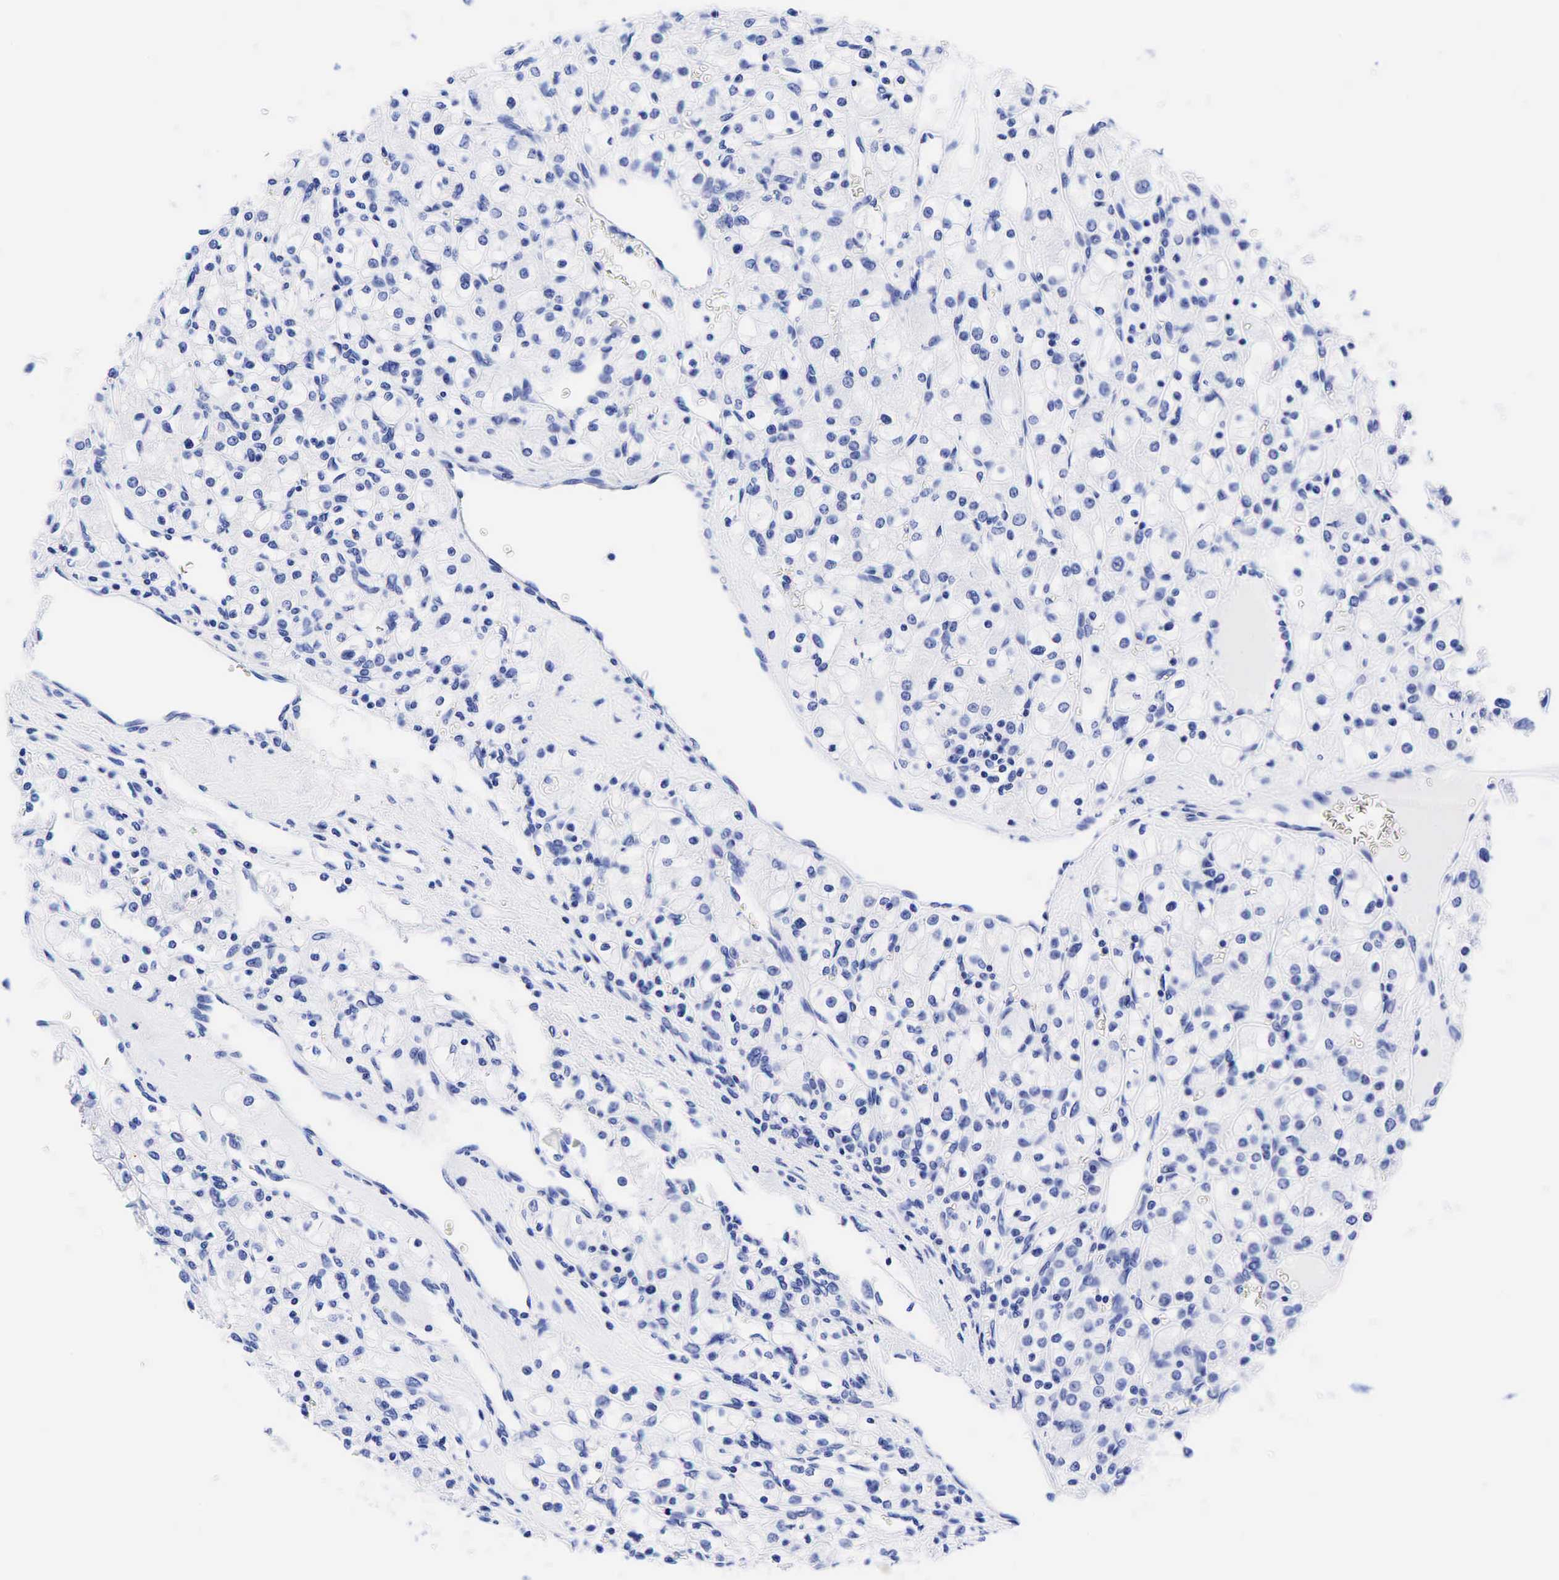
{"staining": {"intensity": "negative", "quantity": "none", "location": "none"}, "tissue": "renal cancer", "cell_type": "Tumor cells", "image_type": "cancer", "snomed": [{"axis": "morphology", "description": "Adenocarcinoma, NOS"}, {"axis": "topography", "description": "Kidney"}], "caption": "Protein analysis of renal cancer (adenocarcinoma) reveals no significant expression in tumor cells. The staining was performed using DAB (3,3'-diaminobenzidine) to visualize the protein expression in brown, while the nuclei were stained in blue with hematoxylin (Magnification: 20x).", "gene": "CHGA", "patient": {"sex": "female", "age": 62}}